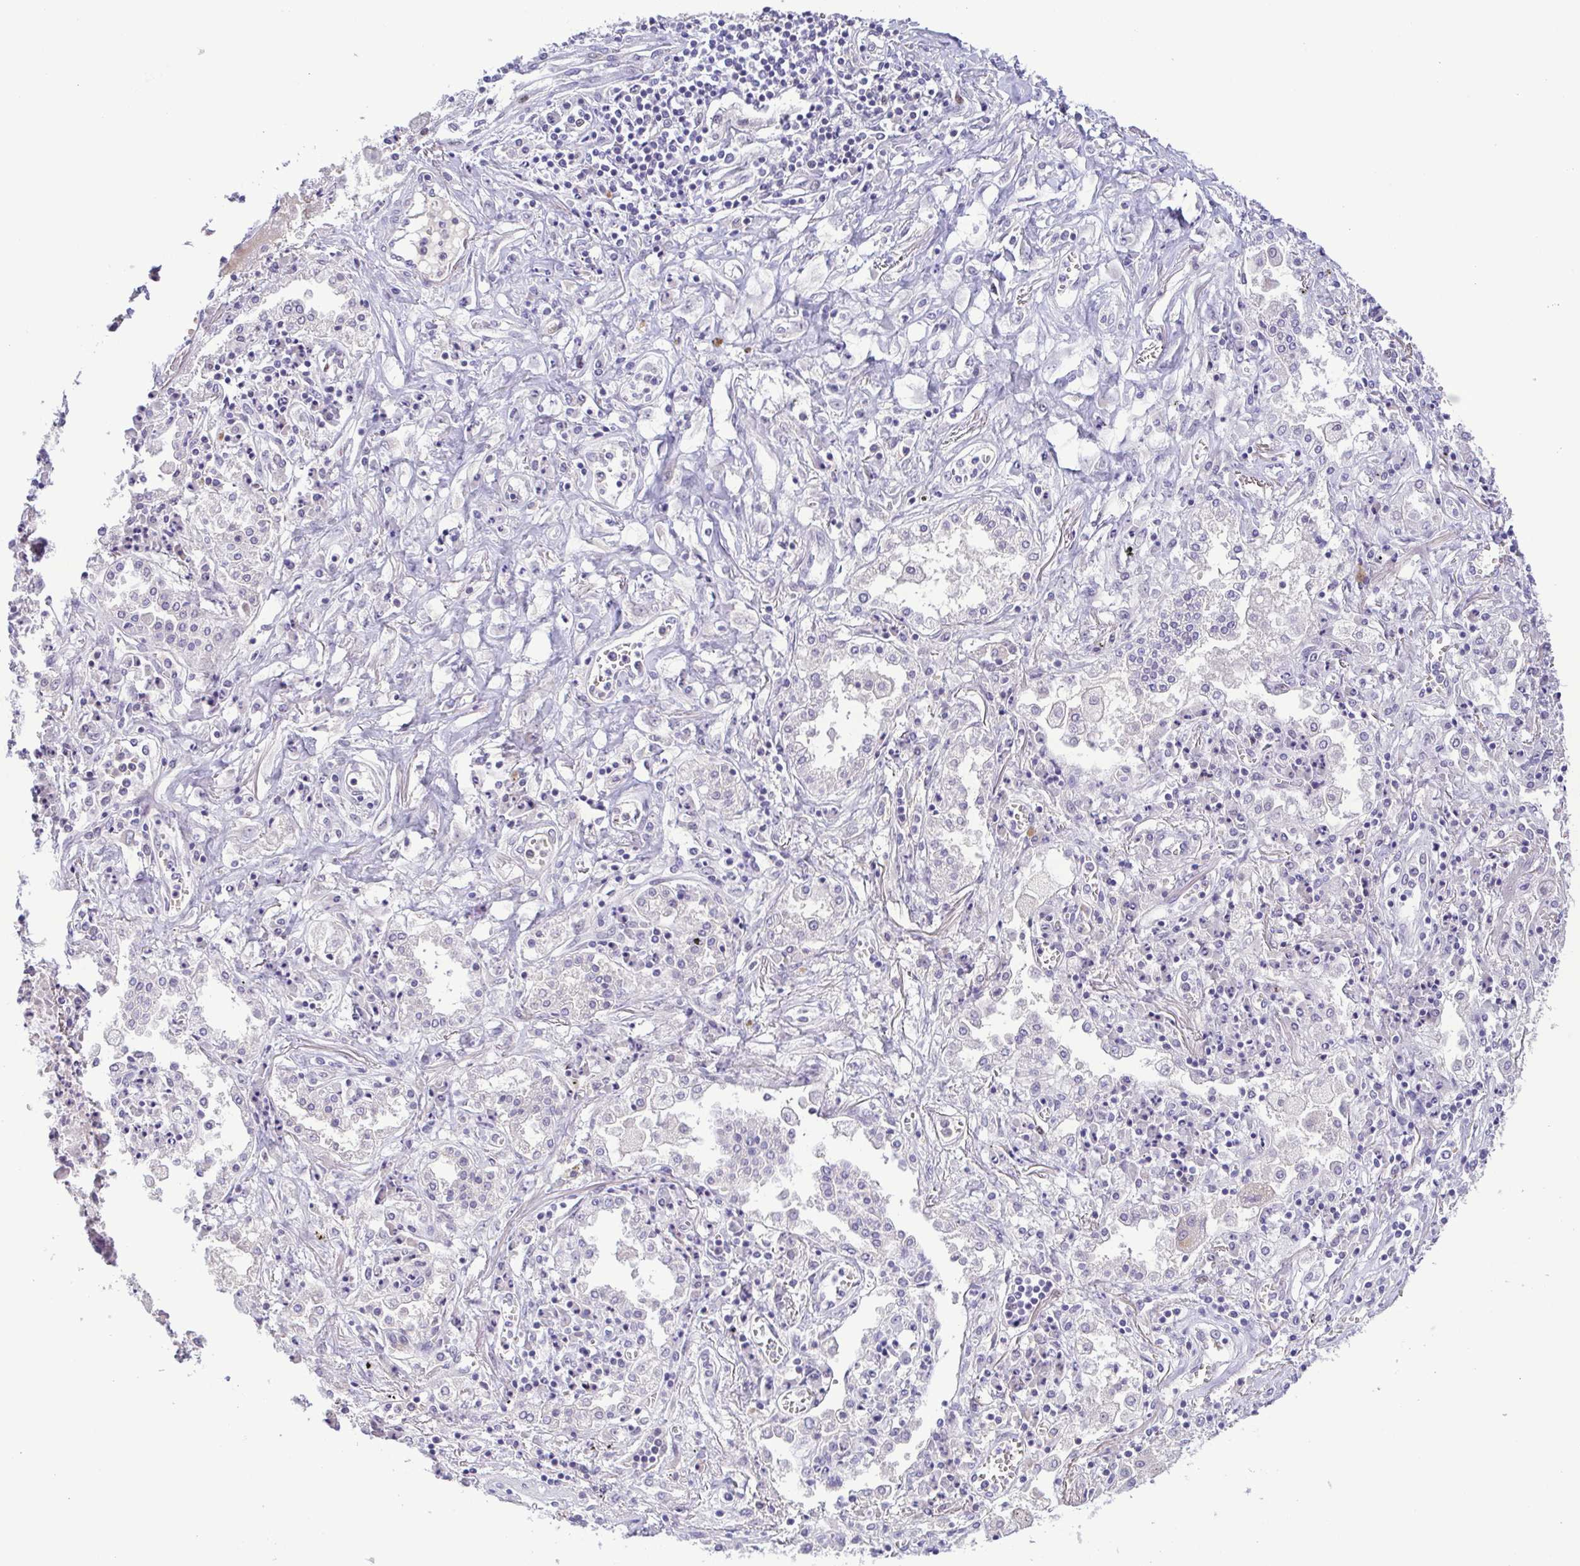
{"staining": {"intensity": "negative", "quantity": "none", "location": "none"}, "tissue": "lung cancer", "cell_type": "Tumor cells", "image_type": "cancer", "snomed": [{"axis": "morphology", "description": "Squamous cell carcinoma, NOS"}, {"axis": "morphology", "description": "Squamous cell carcinoma, metastatic, NOS"}, {"axis": "topography", "description": "Lung"}, {"axis": "topography", "description": "Pleura, NOS"}], "caption": "A photomicrograph of human metastatic squamous cell carcinoma (lung) is negative for staining in tumor cells.", "gene": "TIPIN", "patient": {"sex": "male", "age": 72}}